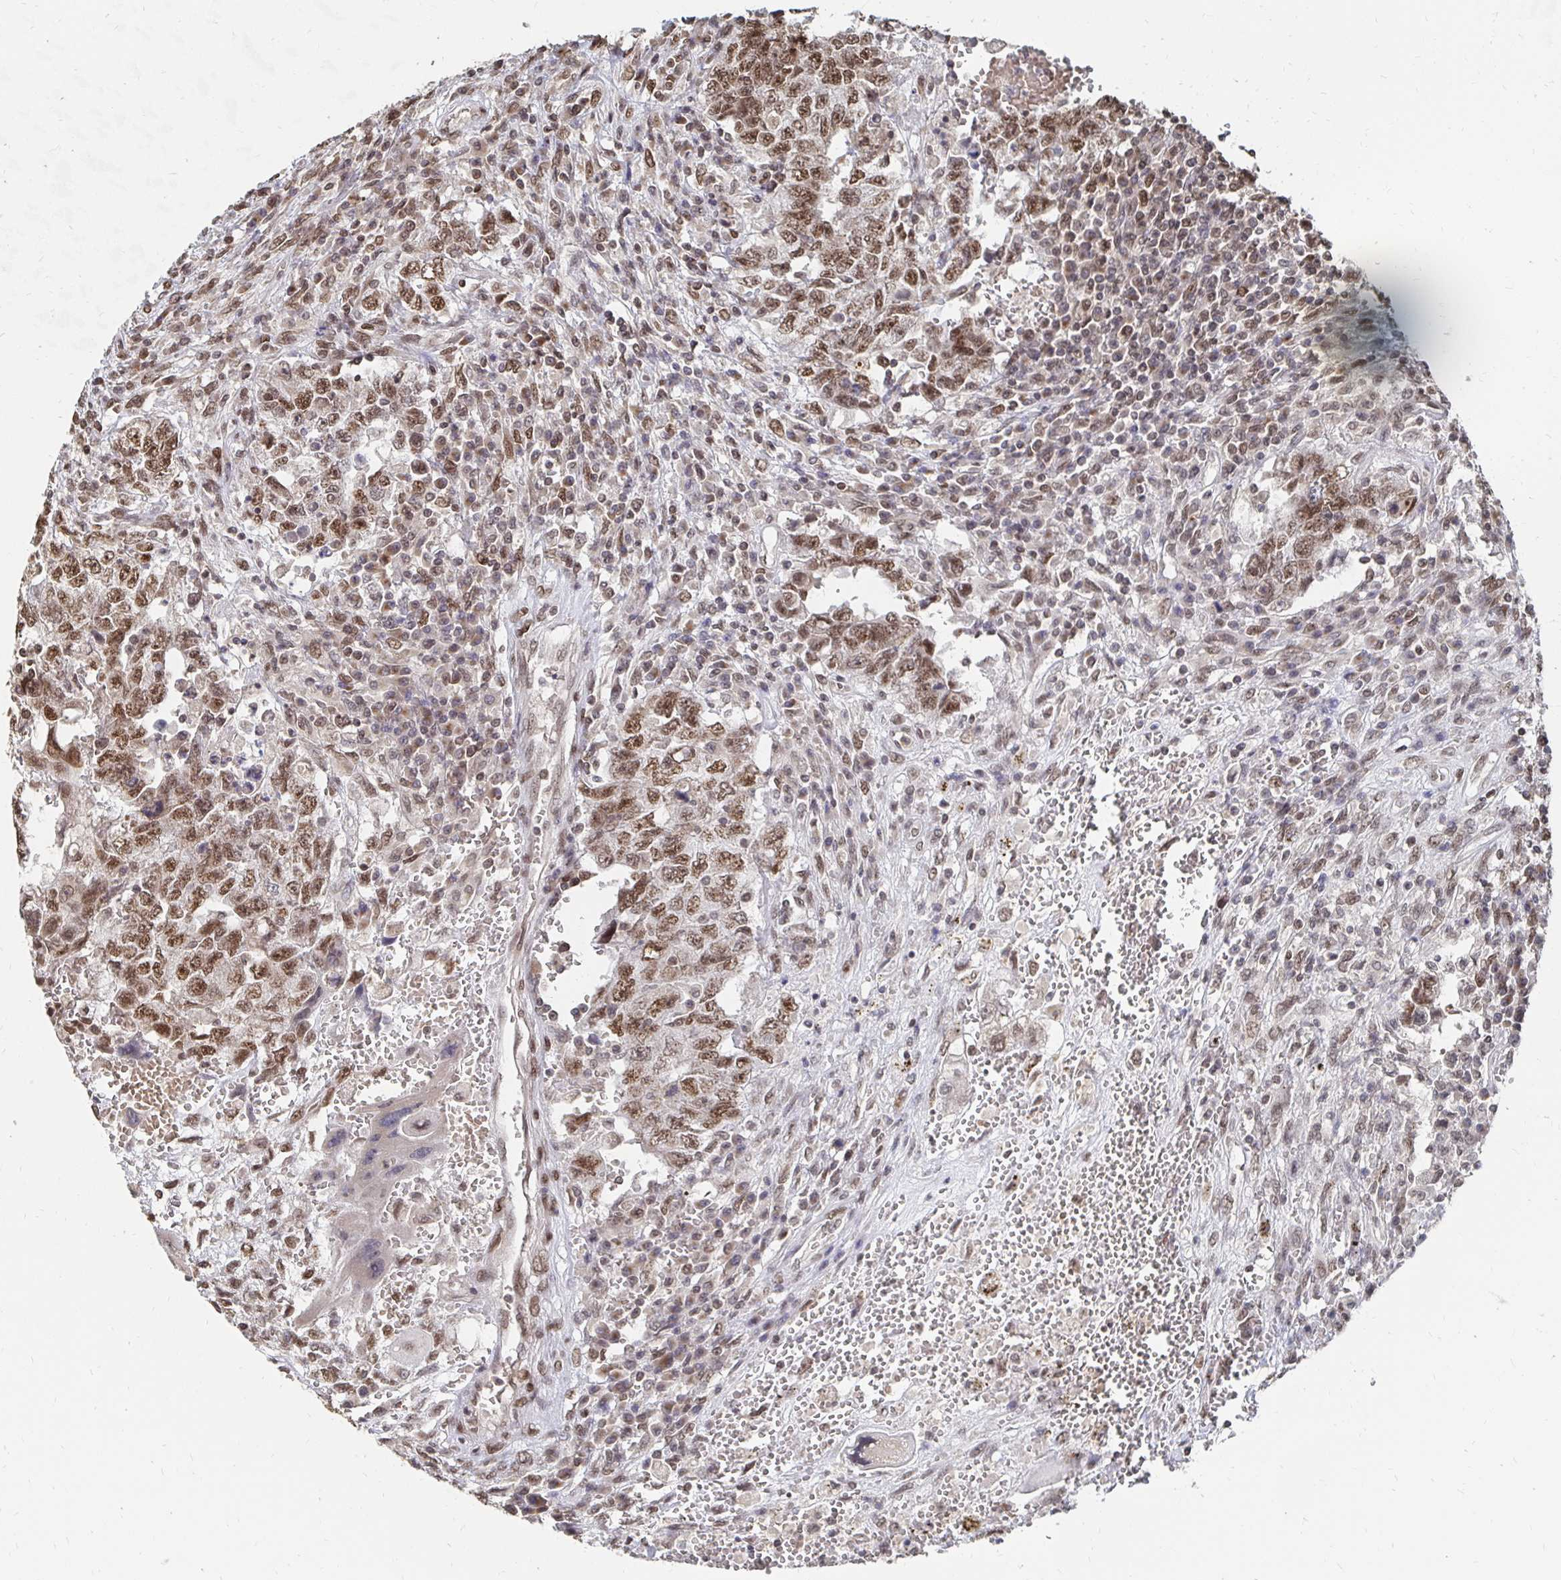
{"staining": {"intensity": "strong", "quantity": ">75%", "location": "nuclear"}, "tissue": "testis cancer", "cell_type": "Tumor cells", "image_type": "cancer", "snomed": [{"axis": "morphology", "description": "Carcinoma, Embryonal, NOS"}, {"axis": "topography", "description": "Testis"}], "caption": "Testis cancer stained with a protein marker displays strong staining in tumor cells.", "gene": "GTF3C6", "patient": {"sex": "male", "age": 26}}